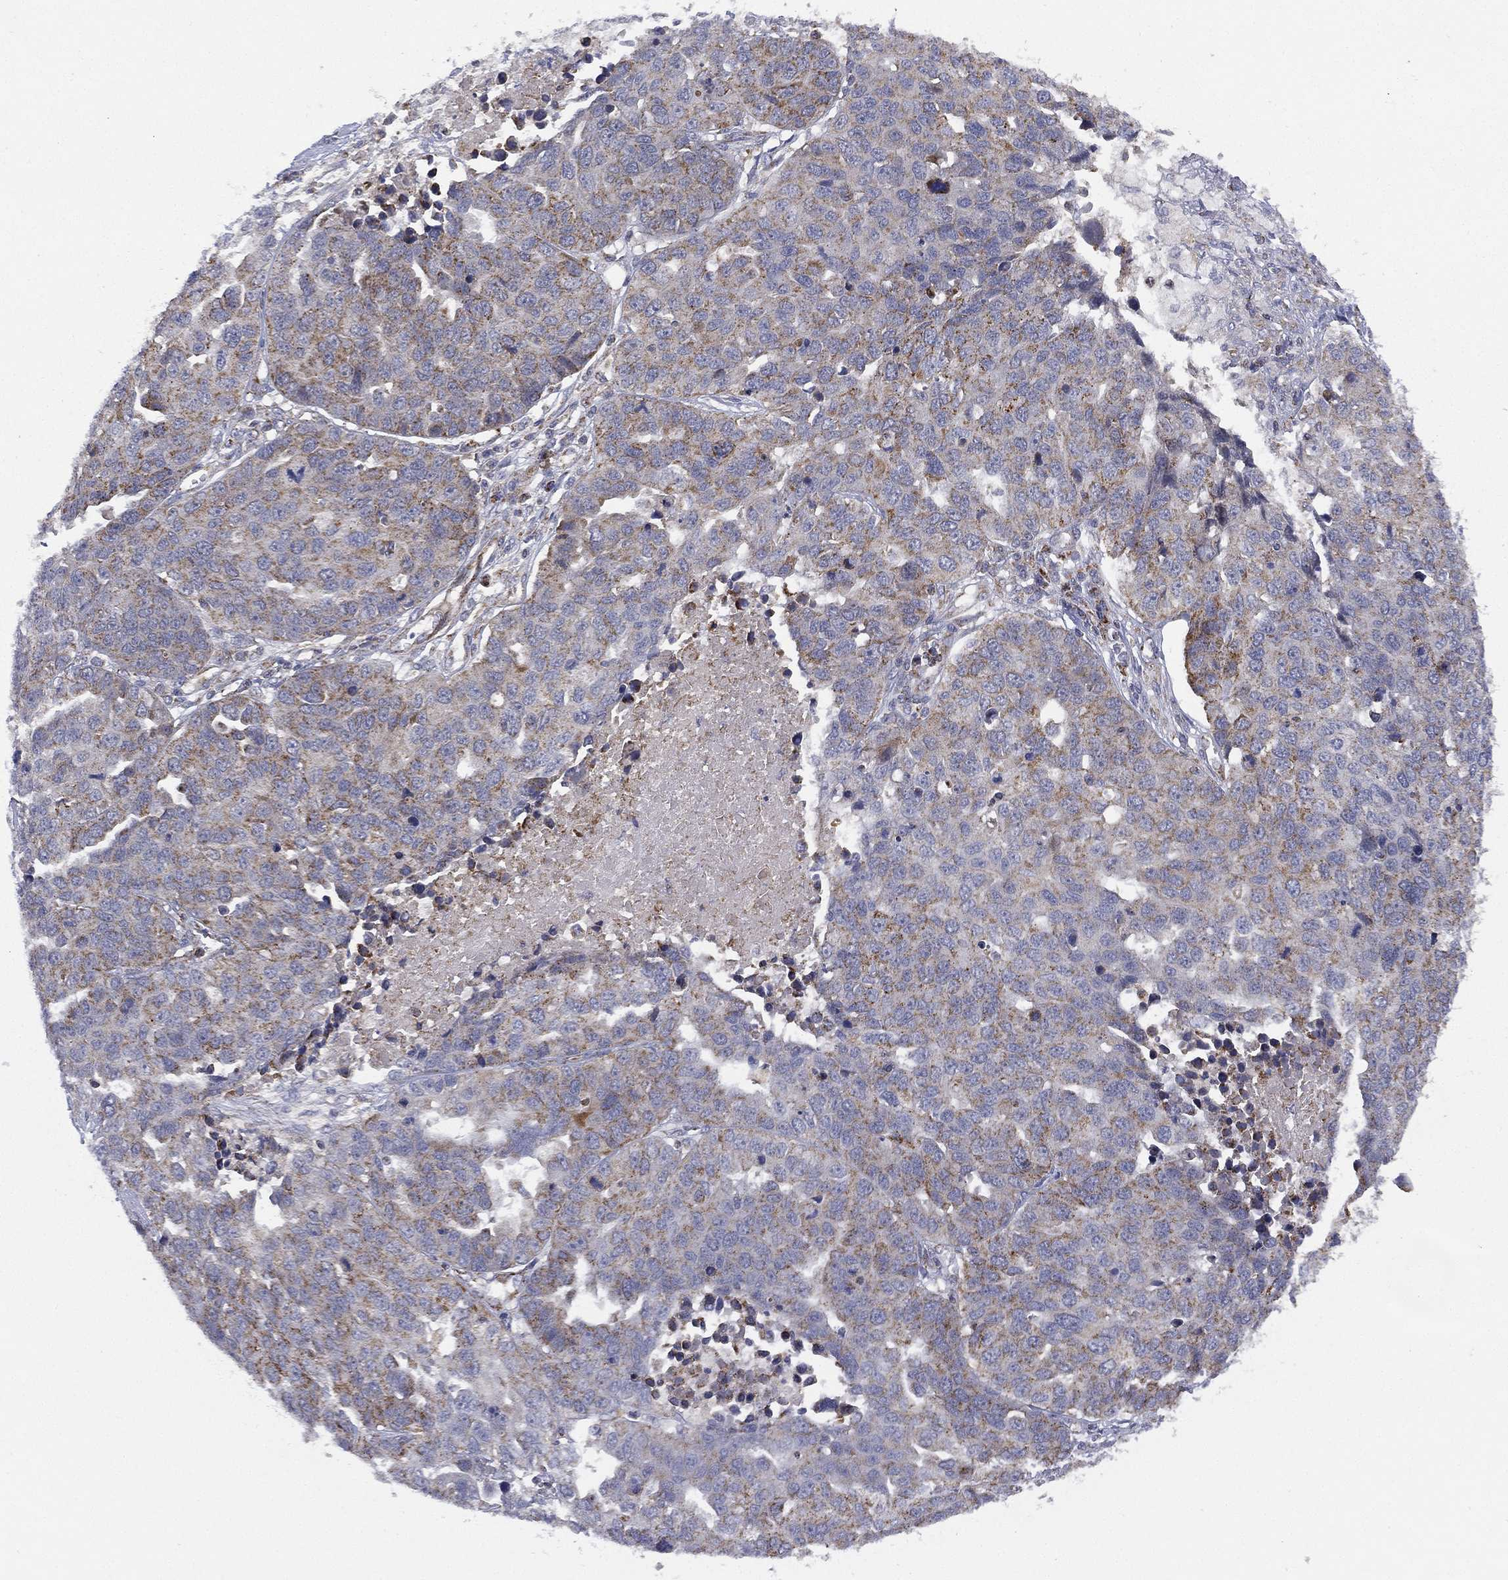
{"staining": {"intensity": "moderate", "quantity": "<25%", "location": "cytoplasmic/membranous"}, "tissue": "ovarian cancer", "cell_type": "Tumor cells", "image_type": "cancer", "snomed": [{"axis": "morphology", "description": "Cystadenocarcinoma, serous, NOS"}, {"axis": "topography", "description": "Ovary"}], "caption": "Serous cystadenocarcinoma (ovarian) stained with a brown dye demonstrates moderate cytoplasmic/membranous positive positivity in about <25% of tumor cells.", "gene": "PPP2R5A", "patient": {"sex": "female", "age": 87}}